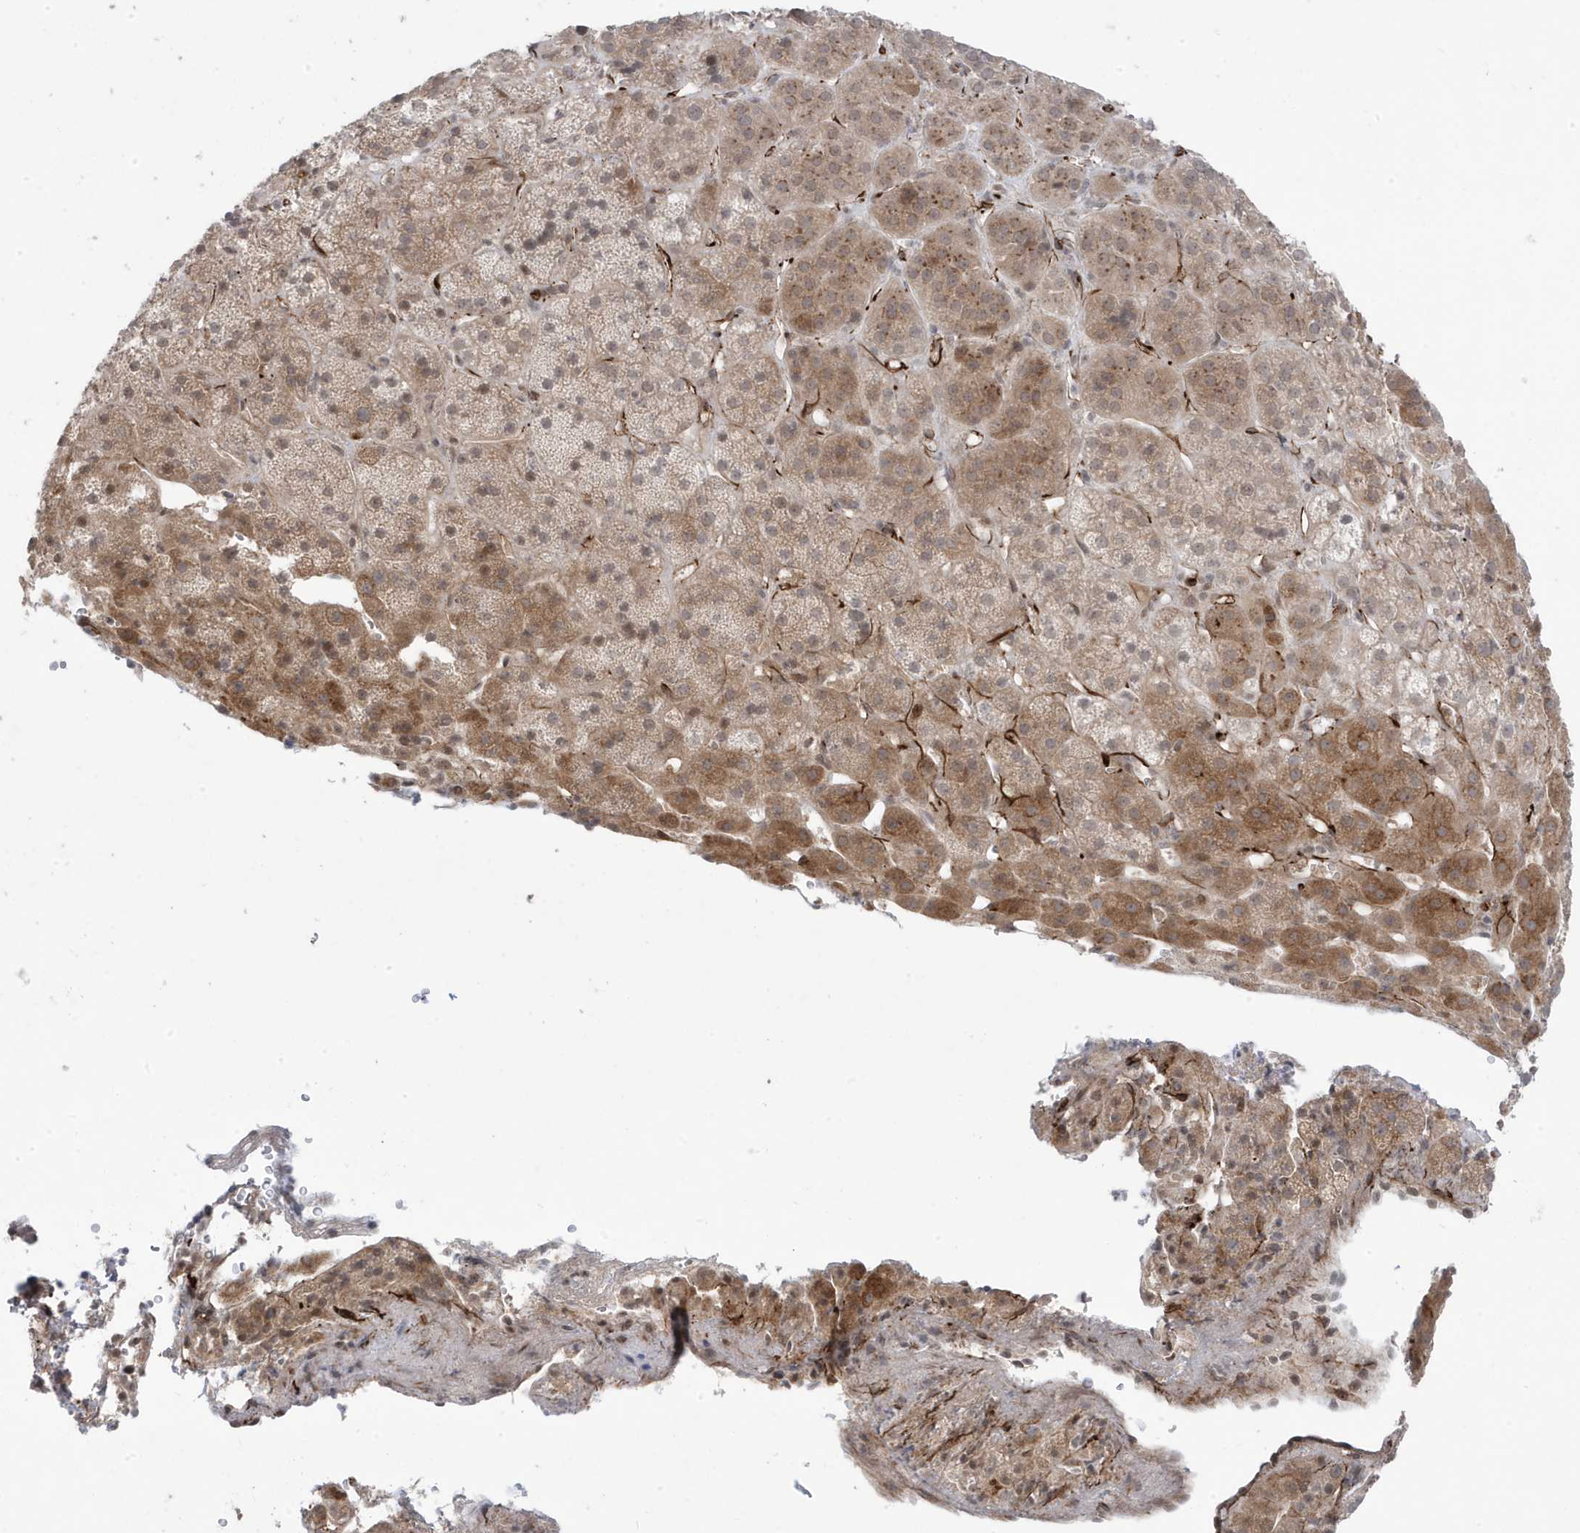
{"staining": {"intensity": "moderate", "quantity": ">75%", "location": "cytoplasmic/membranous"}, "tissue": "adrenal gland", "cell_type": "Glandular cells", "image_type": "normal", "snomed": [{"axis": "morphology", "description": "Normal tissue, NOS"}, {"axis": "topography", "description": "Adrenal gland"}], "caption": "The photomicrograph exhibits a brown stain indicating the presence of a protein in the cytoplasmic/membranous of glandular cells in adrenal gland. (IHC, brightfield microscopy, high magnification).", "gene": "ADAMTSL3", "patient": {"sex": "female", "age": 57}}